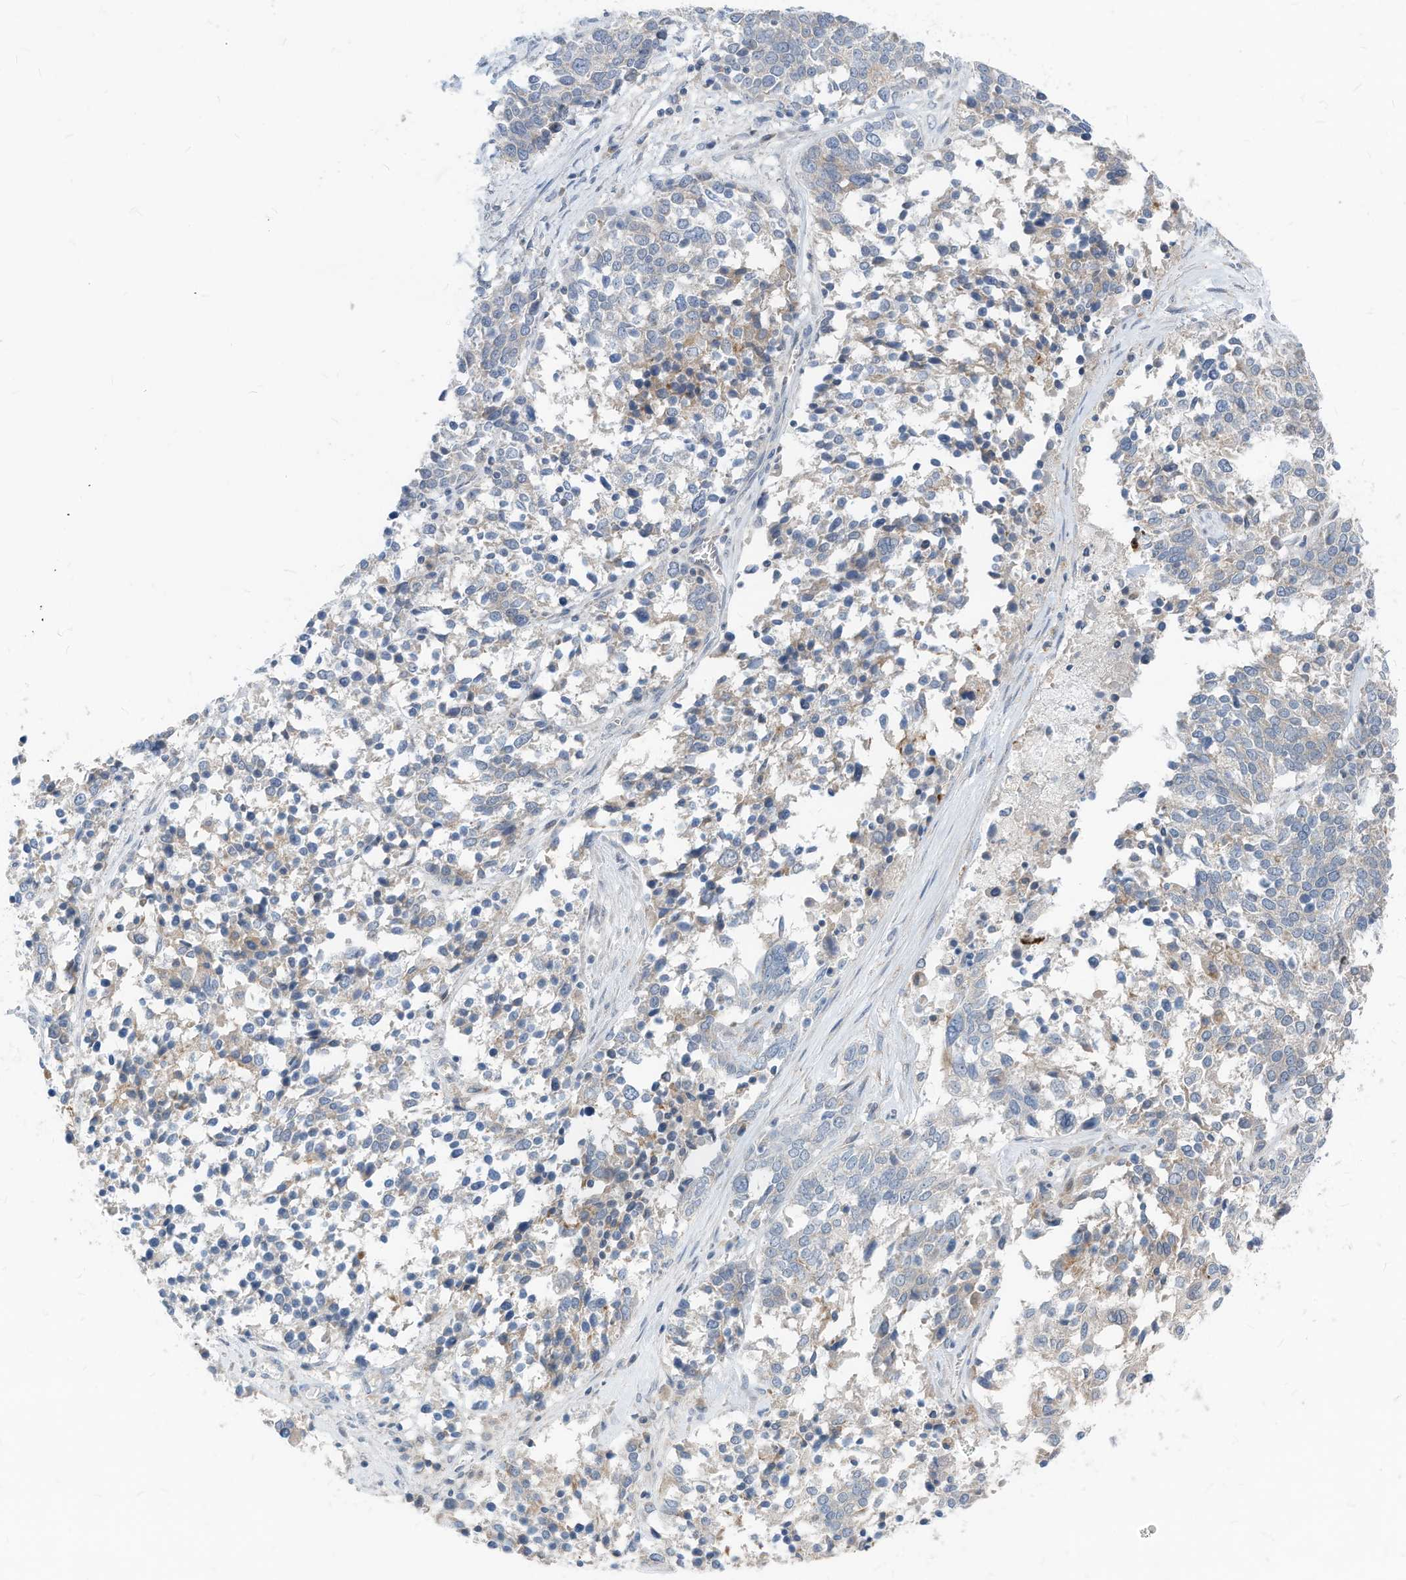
{"staining": {"intensity": "negative", "quantity": "none", "location": "none"}, "tissue": "ovarian cancer", "cell_type": "Tumor cells", "image_type": "cancer", "snomed": [{"axis": "morphology", "description": "Cystadenocarcinoma, serous, NOS"}, {"axis": "topography", "description": "Ovary"}], "caption": "The histopathology image reveals no staining of tumor cells in ovarian cancer (serous cystadenocarcinoma).", "gene": "LDAH", "patient": {"sex": "female", "age": 44}}